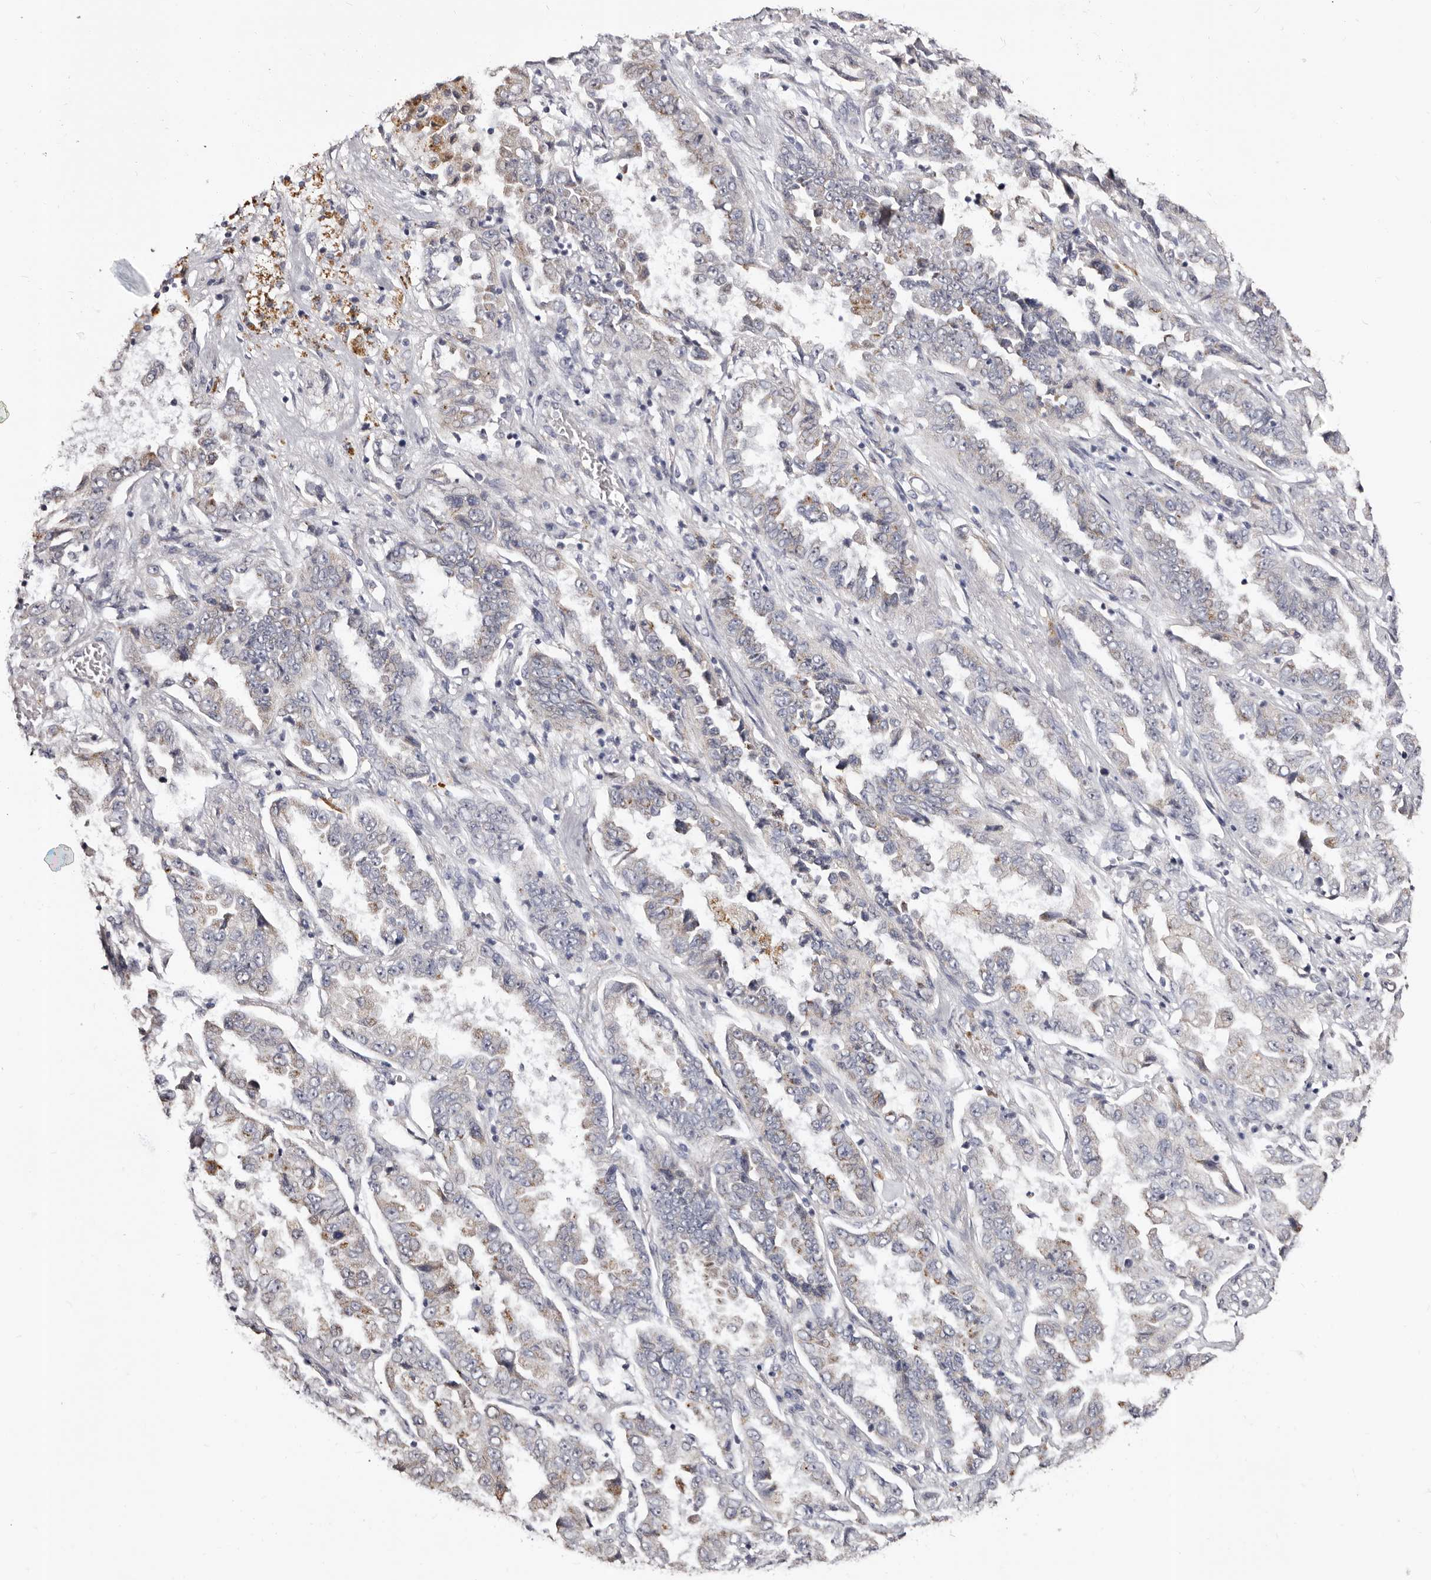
{"staining": {"intensity": "weak", "quantity": "<25%", "location": "cytoplasmic/membranous"}, "tissue": "lung cancer", "cell_type": "Tumor cells", "image_type": "cancer", "snomed": [{"axis": "morphology", "description": "Adenocarcinoma, NOS"}, {"axis": "topography", "description": "Lung"}], "caption": "This is an immunohistochemistry (IHC) histopathology image of human adenocarcinoma (lung). There is no staining in tumor cells.", "gene": "PTAFR", "patient": {"sex": "female", "age": 51}}